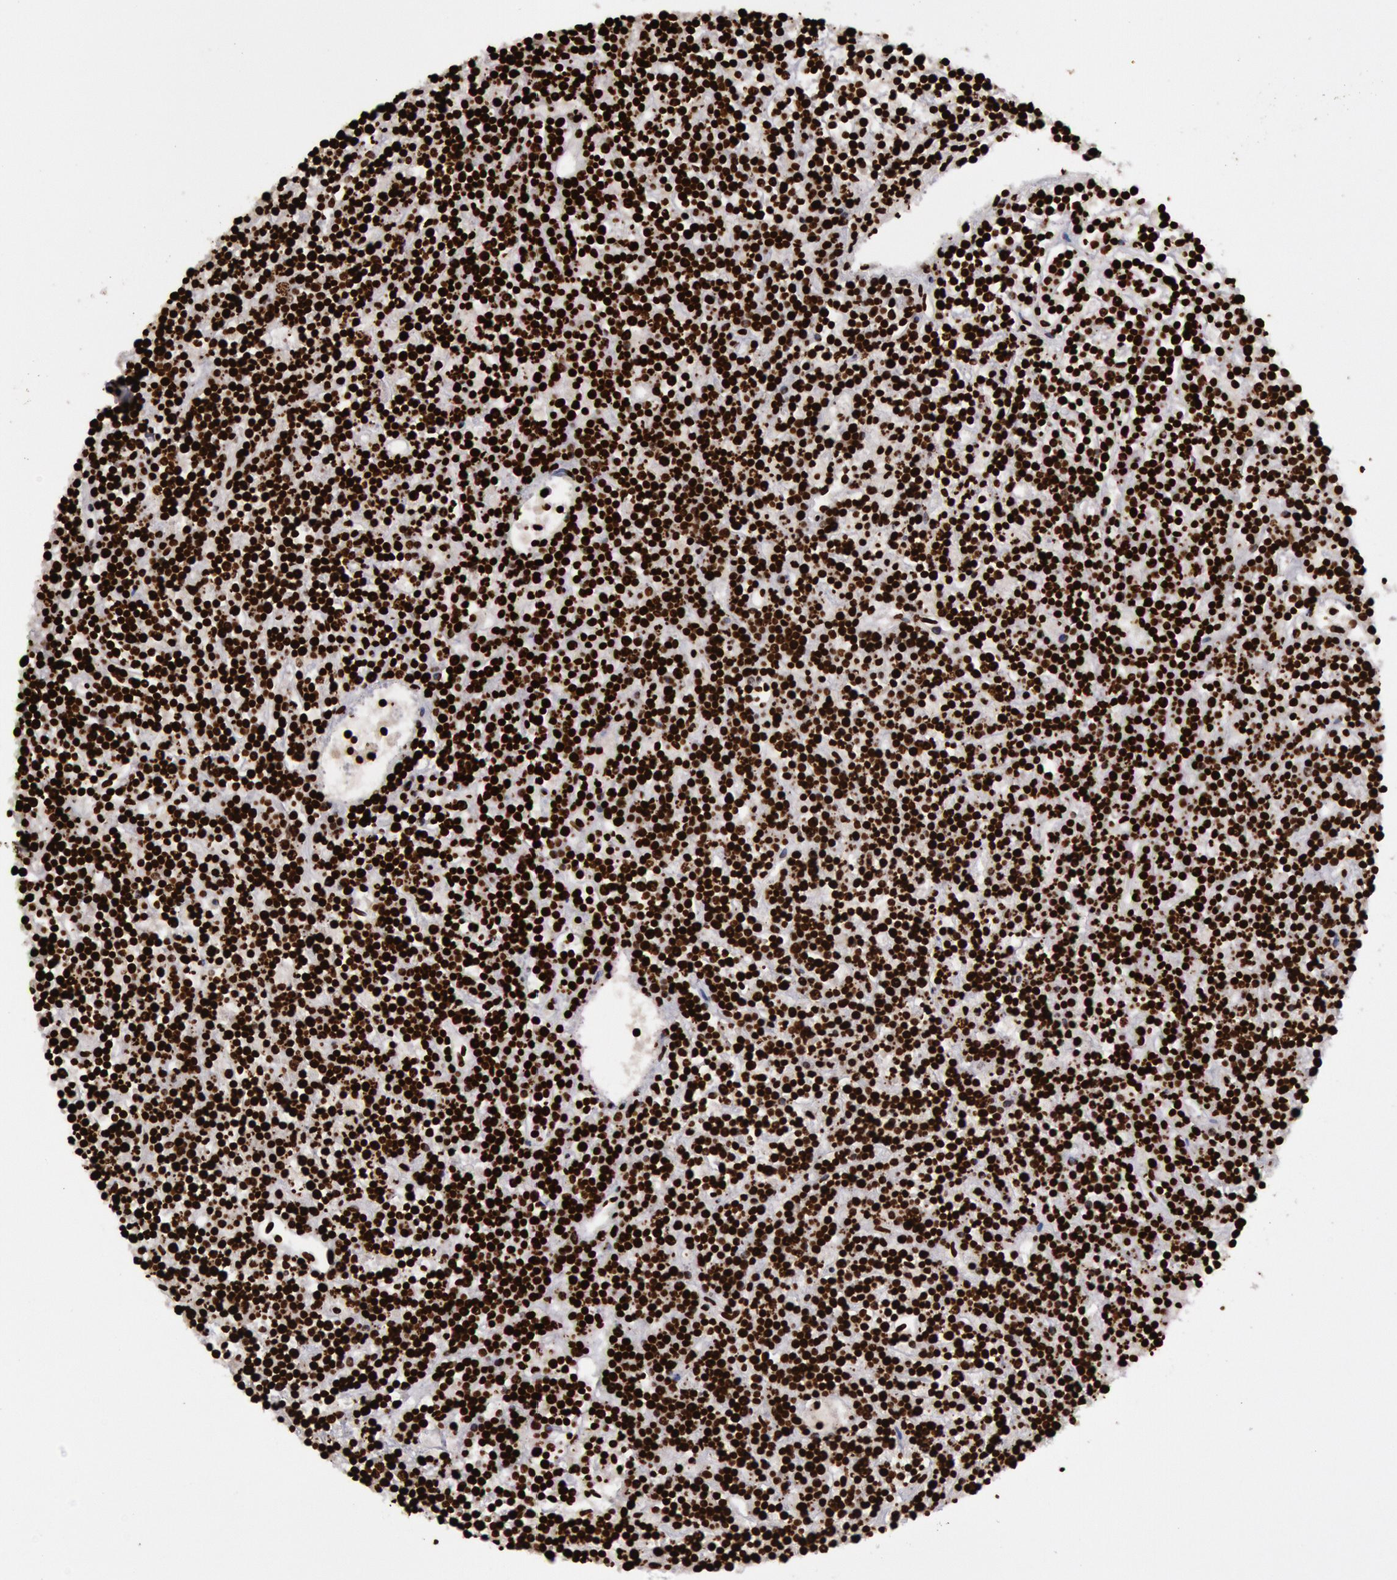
{"staining": {"intensity": "strong", "quantity": ">75%", "location": "nuclear"}, "tissue": "lymphoma", "cell_type": "Tumor cells", "image_type": "cancer", "snomed": [{"axis": "morphology", "description": "Malignant lymphoma, non-Hodgkin's type, High grade"}, {"axis": "topography", "description": "Ovary"}], "caption": "A high amount of strong nuclear positivity is present in approximately >75% of tumor cells in malignant lymphoma, non-Hodgkin's type (high-grade) tissue.", "gene": "H3-4", "patient": {"sex": "female", "age": 56}}